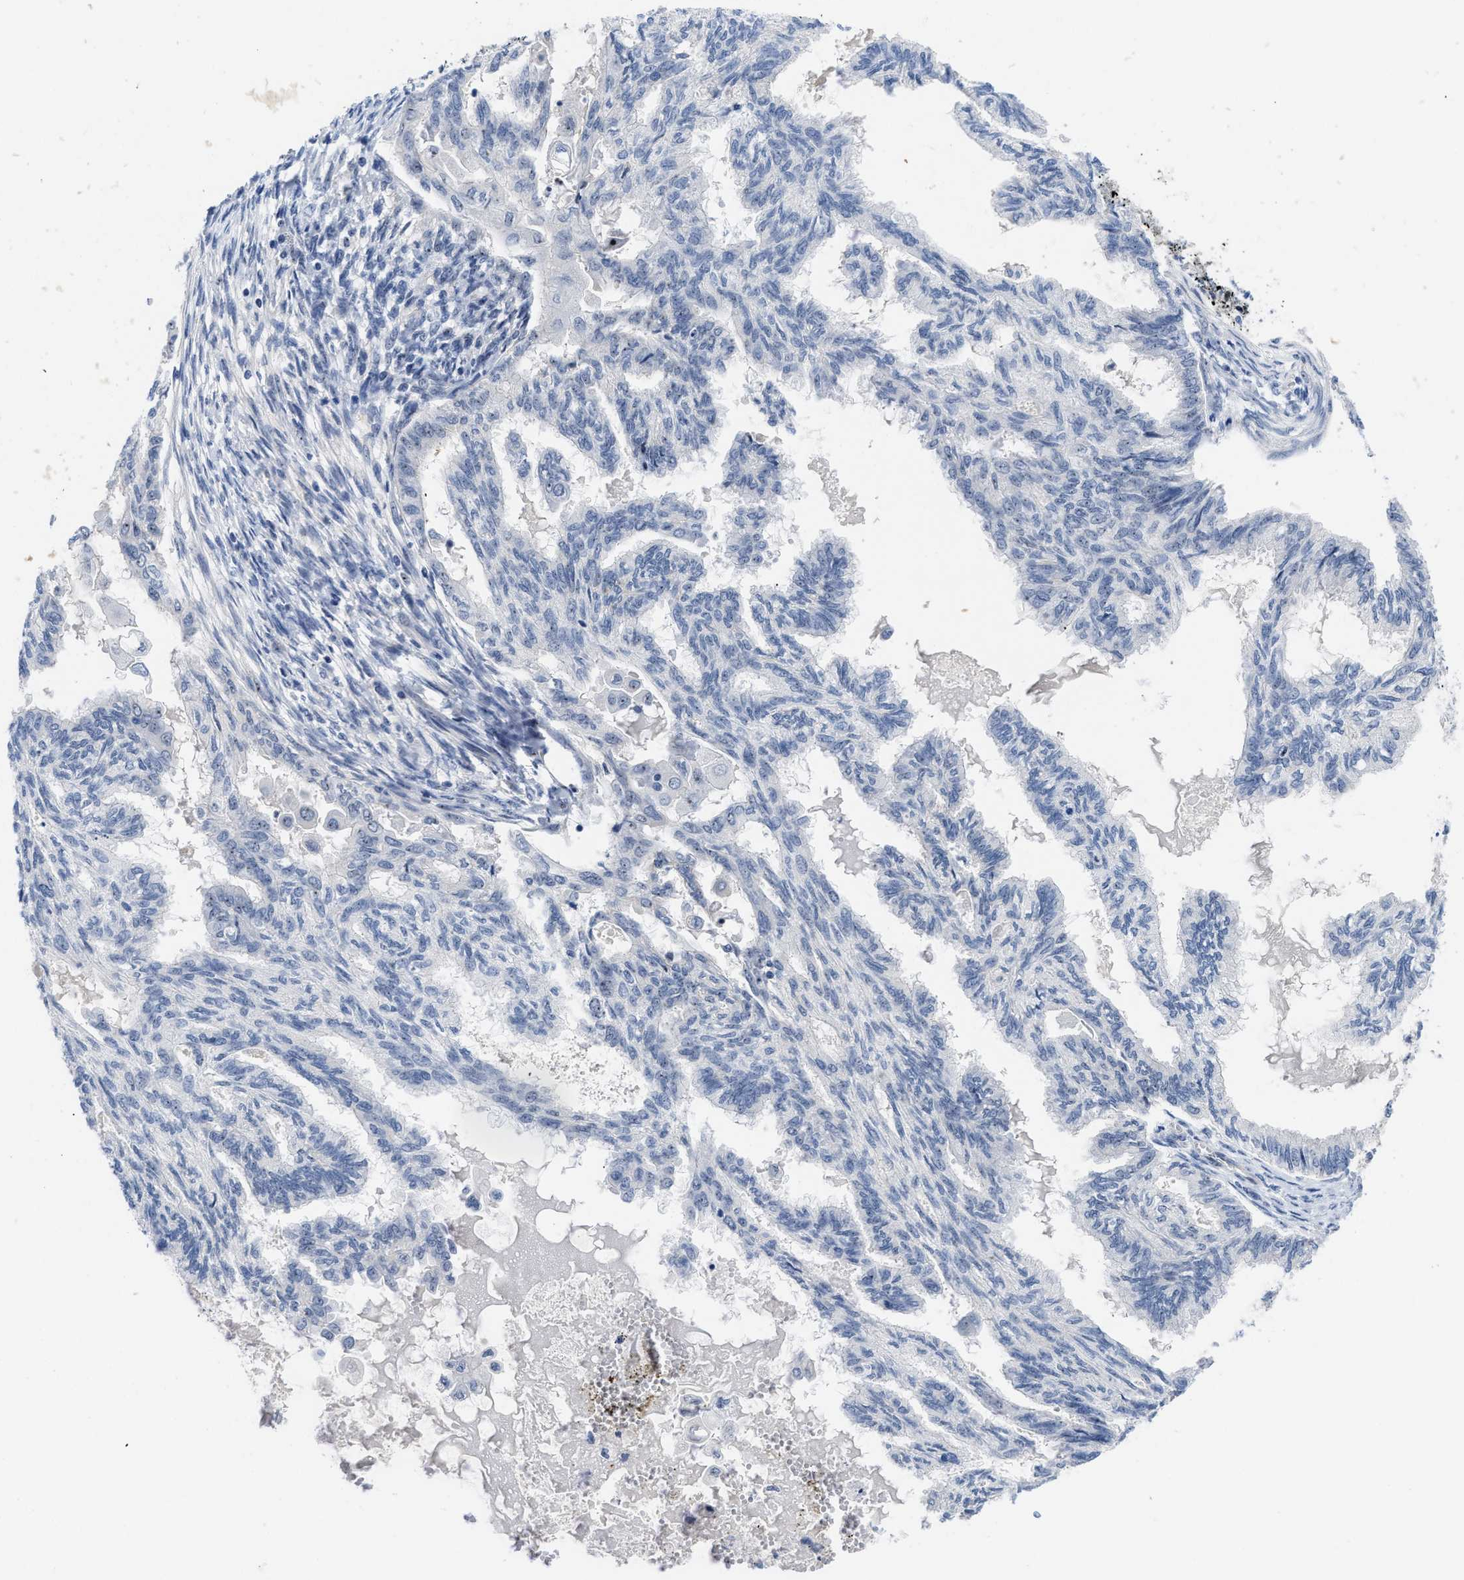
{"staining": {"intensity": "negative", "quantity": "none", "location": "none"}, "tissue": "cervical cancer", "cell_type": "Tumor cells", "image_type": "cancer", "snomed": [{"axis": "morphology", "description": "Normal tissue, NOS"}, {"axis": "morphology", "description": "Adenocarcinoma, NOS"}, {"axis": "topography", "description": "Cervix"}, {"axis": "topography", "description": "Endometrium"}], "caption": "IHC image of cervical adenocarcinoma stained for a protein (brown), which demonstrates no positivity in tumor cells. The staining was performed using DAB (3,3'-diaminobenzidine) to visualize the protein expression in brown, while the nuclei were stained in blue with hematoxylin (Magnification: 20x).", "gene": "NOP58", "patient": {"sex": "female", "age": 86}}